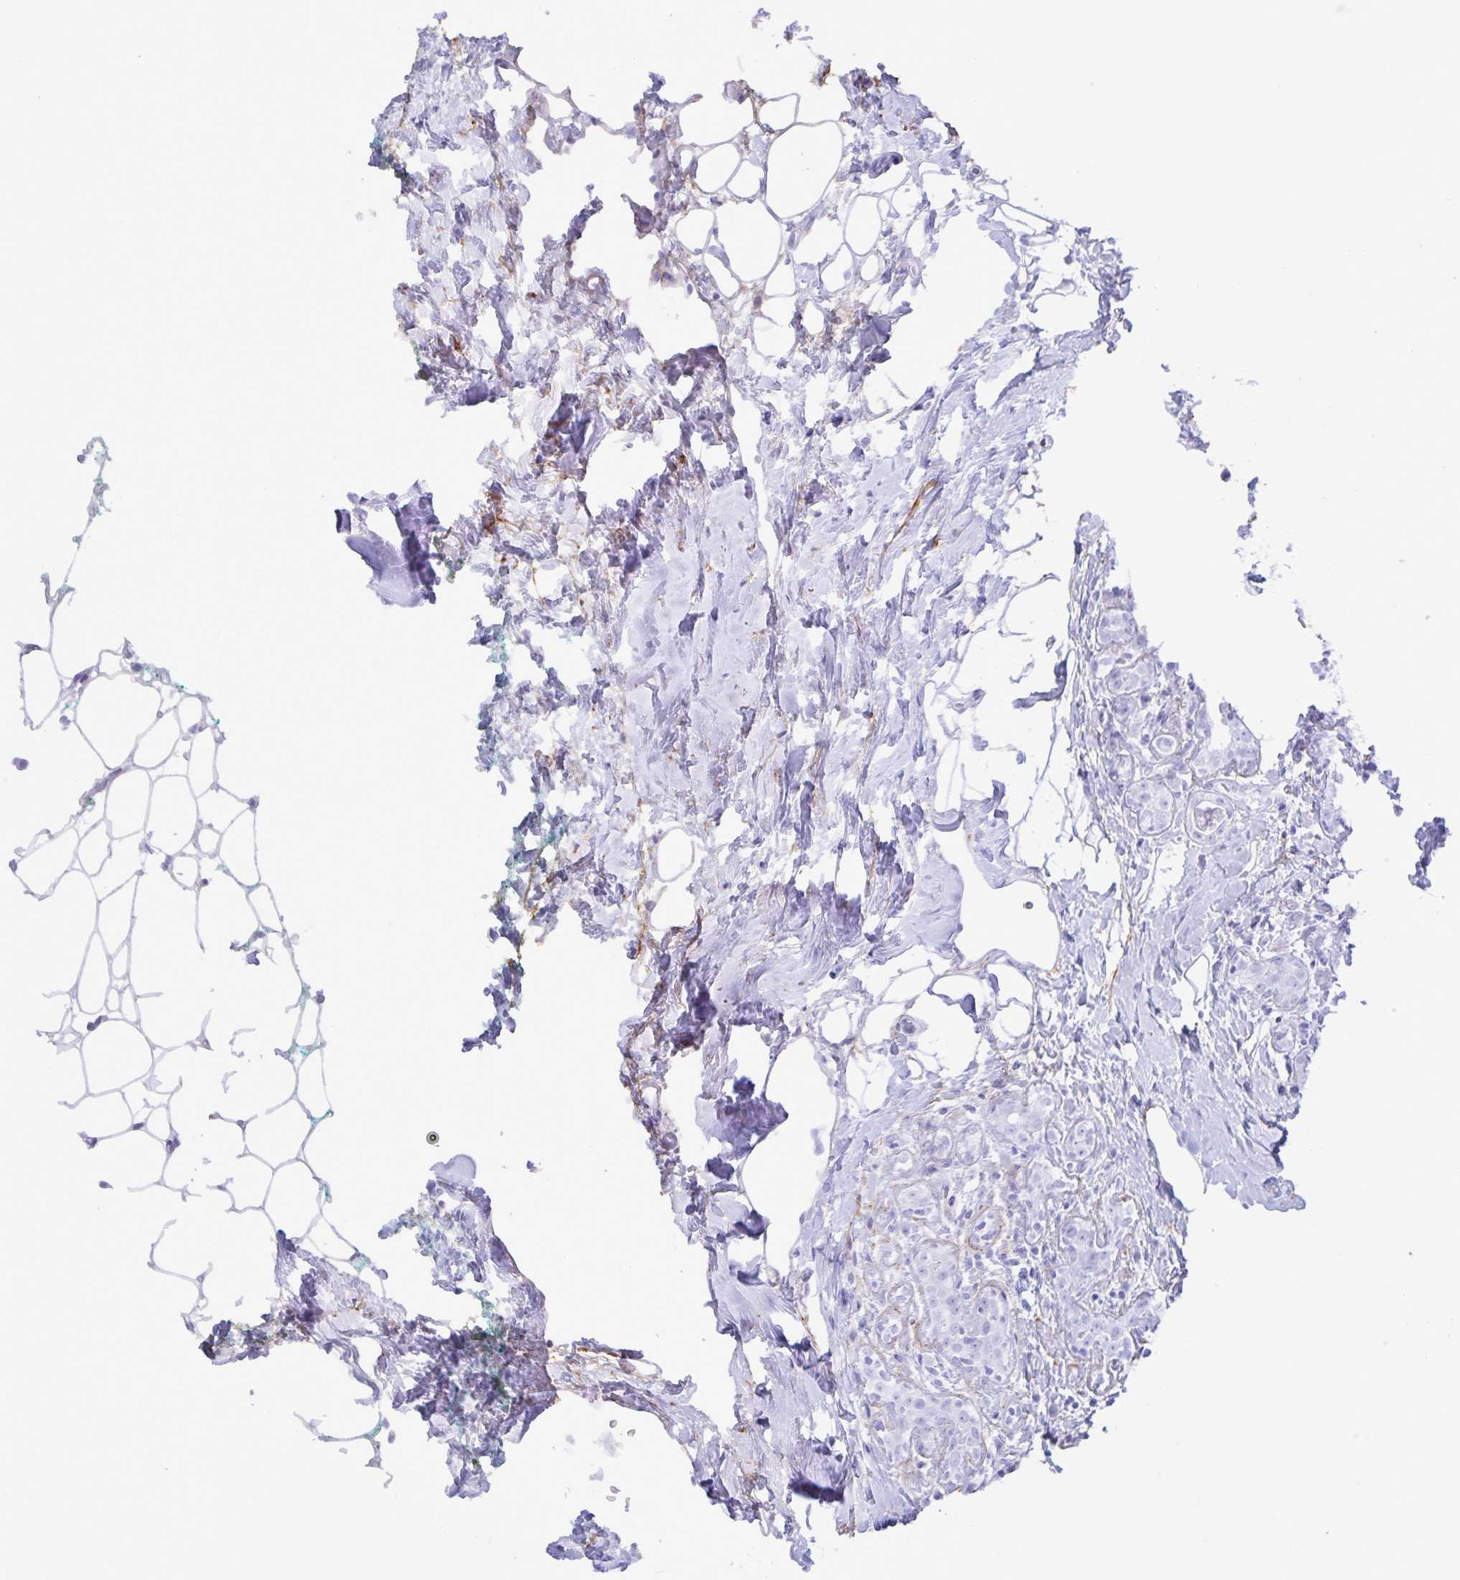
{"staining": {"intensity": "negative", "quantity": "none", "location": "none"}, "tissue": "breast cancer", "cell_type": "Tumor cells", "image_type": "cancer", "snomed": [{"axis": "morphology", "description": "Duct carcinoma"}, {"axis": "topography", "description": "Breast"}], "caption": "DAB (3,3'-diaminobenzidine) immunohistochemical staining of breast cancer reveals no significant staining in tumor cells.", "gene": "AQP4", "patient": {"sex": "female", "age": 43}}